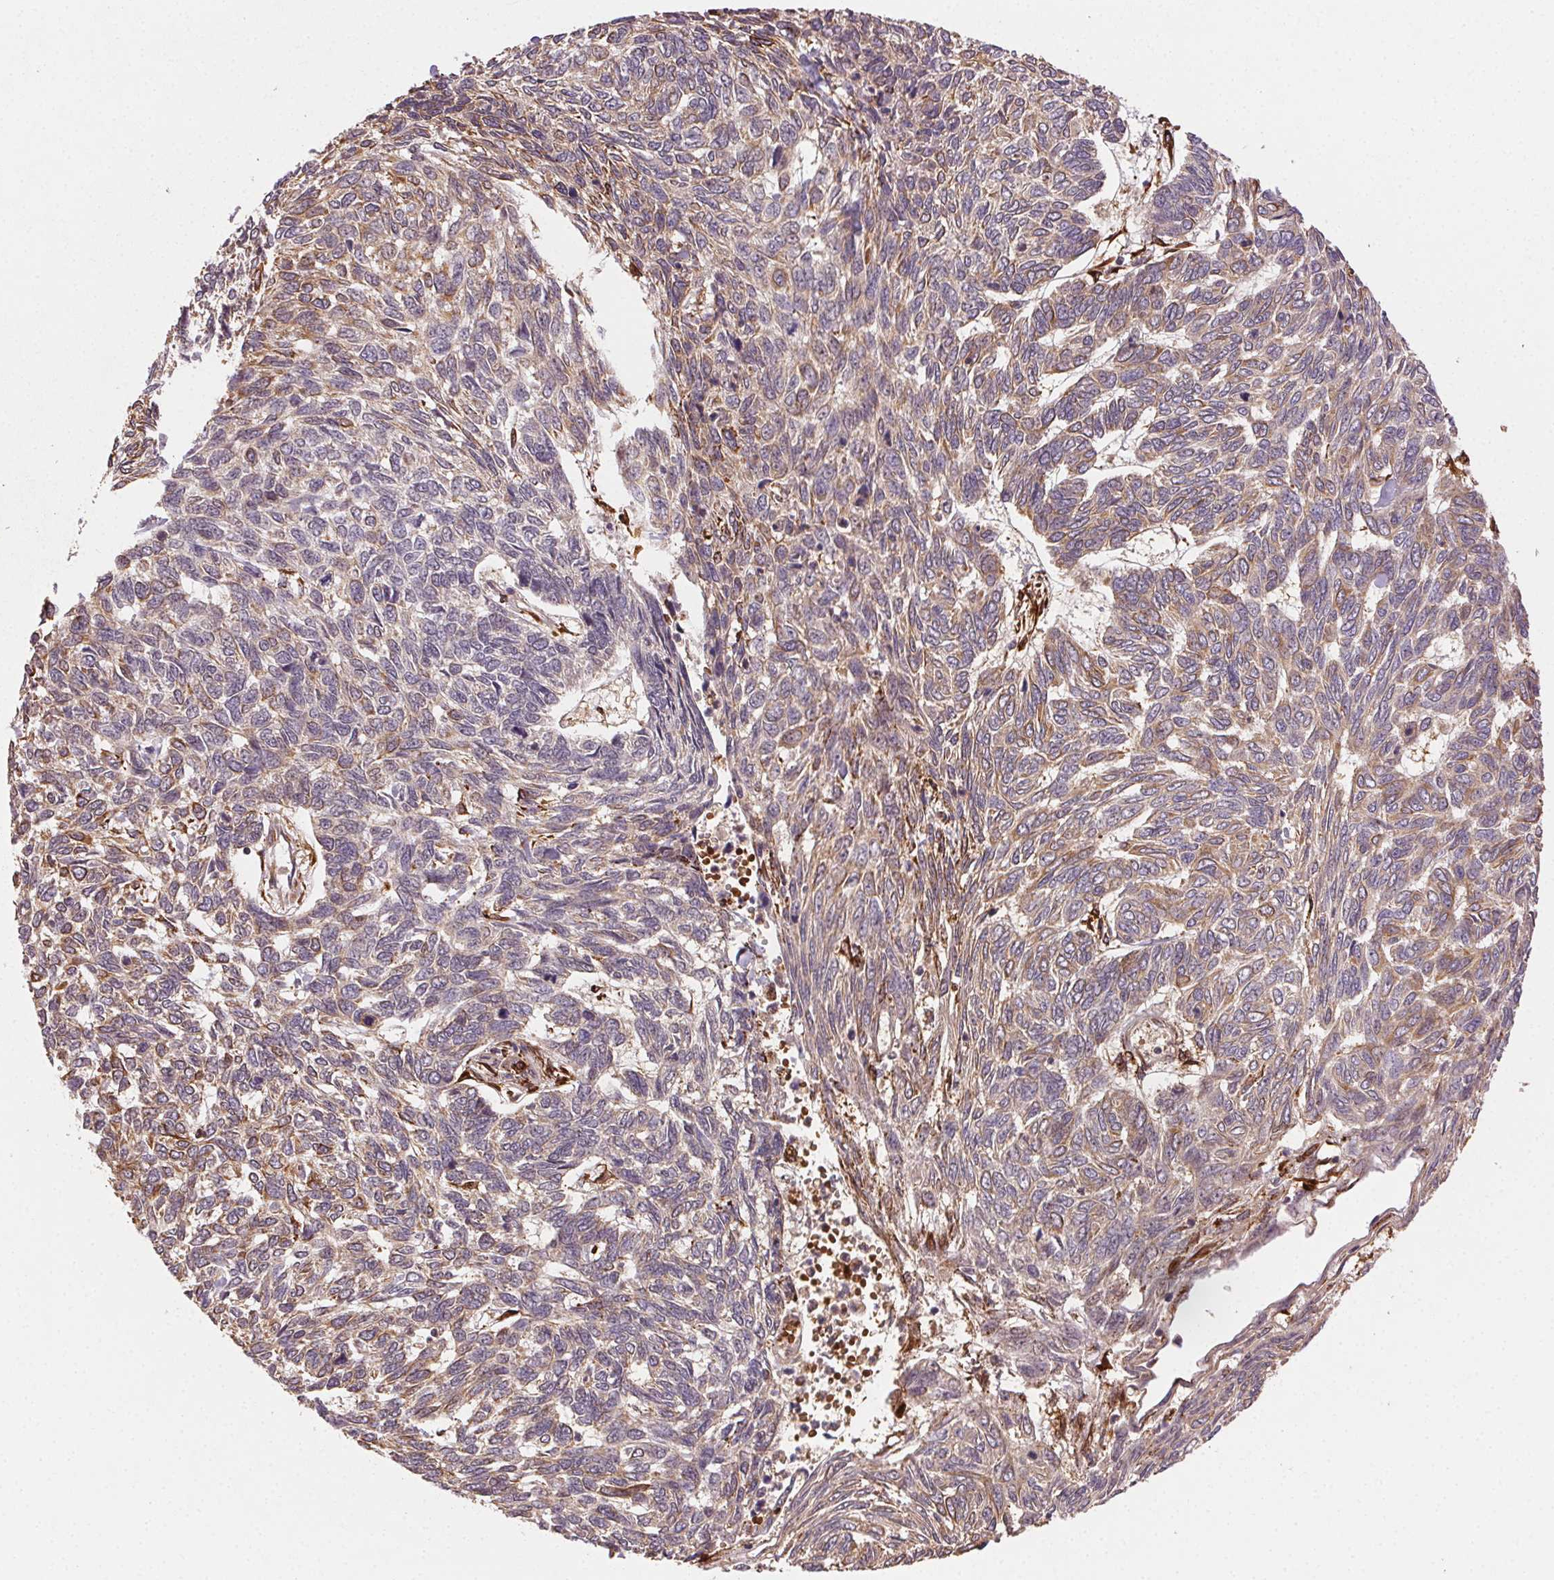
{"staining": {"intensity": "moderate", "quantity": "25%-75%", "location": "cytoplasmic/membranous"}, "tissue": "skin cancer", "cell_type": "Tumor cells", "image_type": "cancer", "snomed": [{"axis": "morphology", "description": "Basal cell carcinoma"}, {"axis": "topography", "description": "Skin"}], "caption": "A brown stain highlights moderate cytoplasmic/membranous expression of a protein in basal cell carcinoma (skin) tumor cells.", "gene": "KLHL15", "patient": {"sex": "female", "age": 65}}